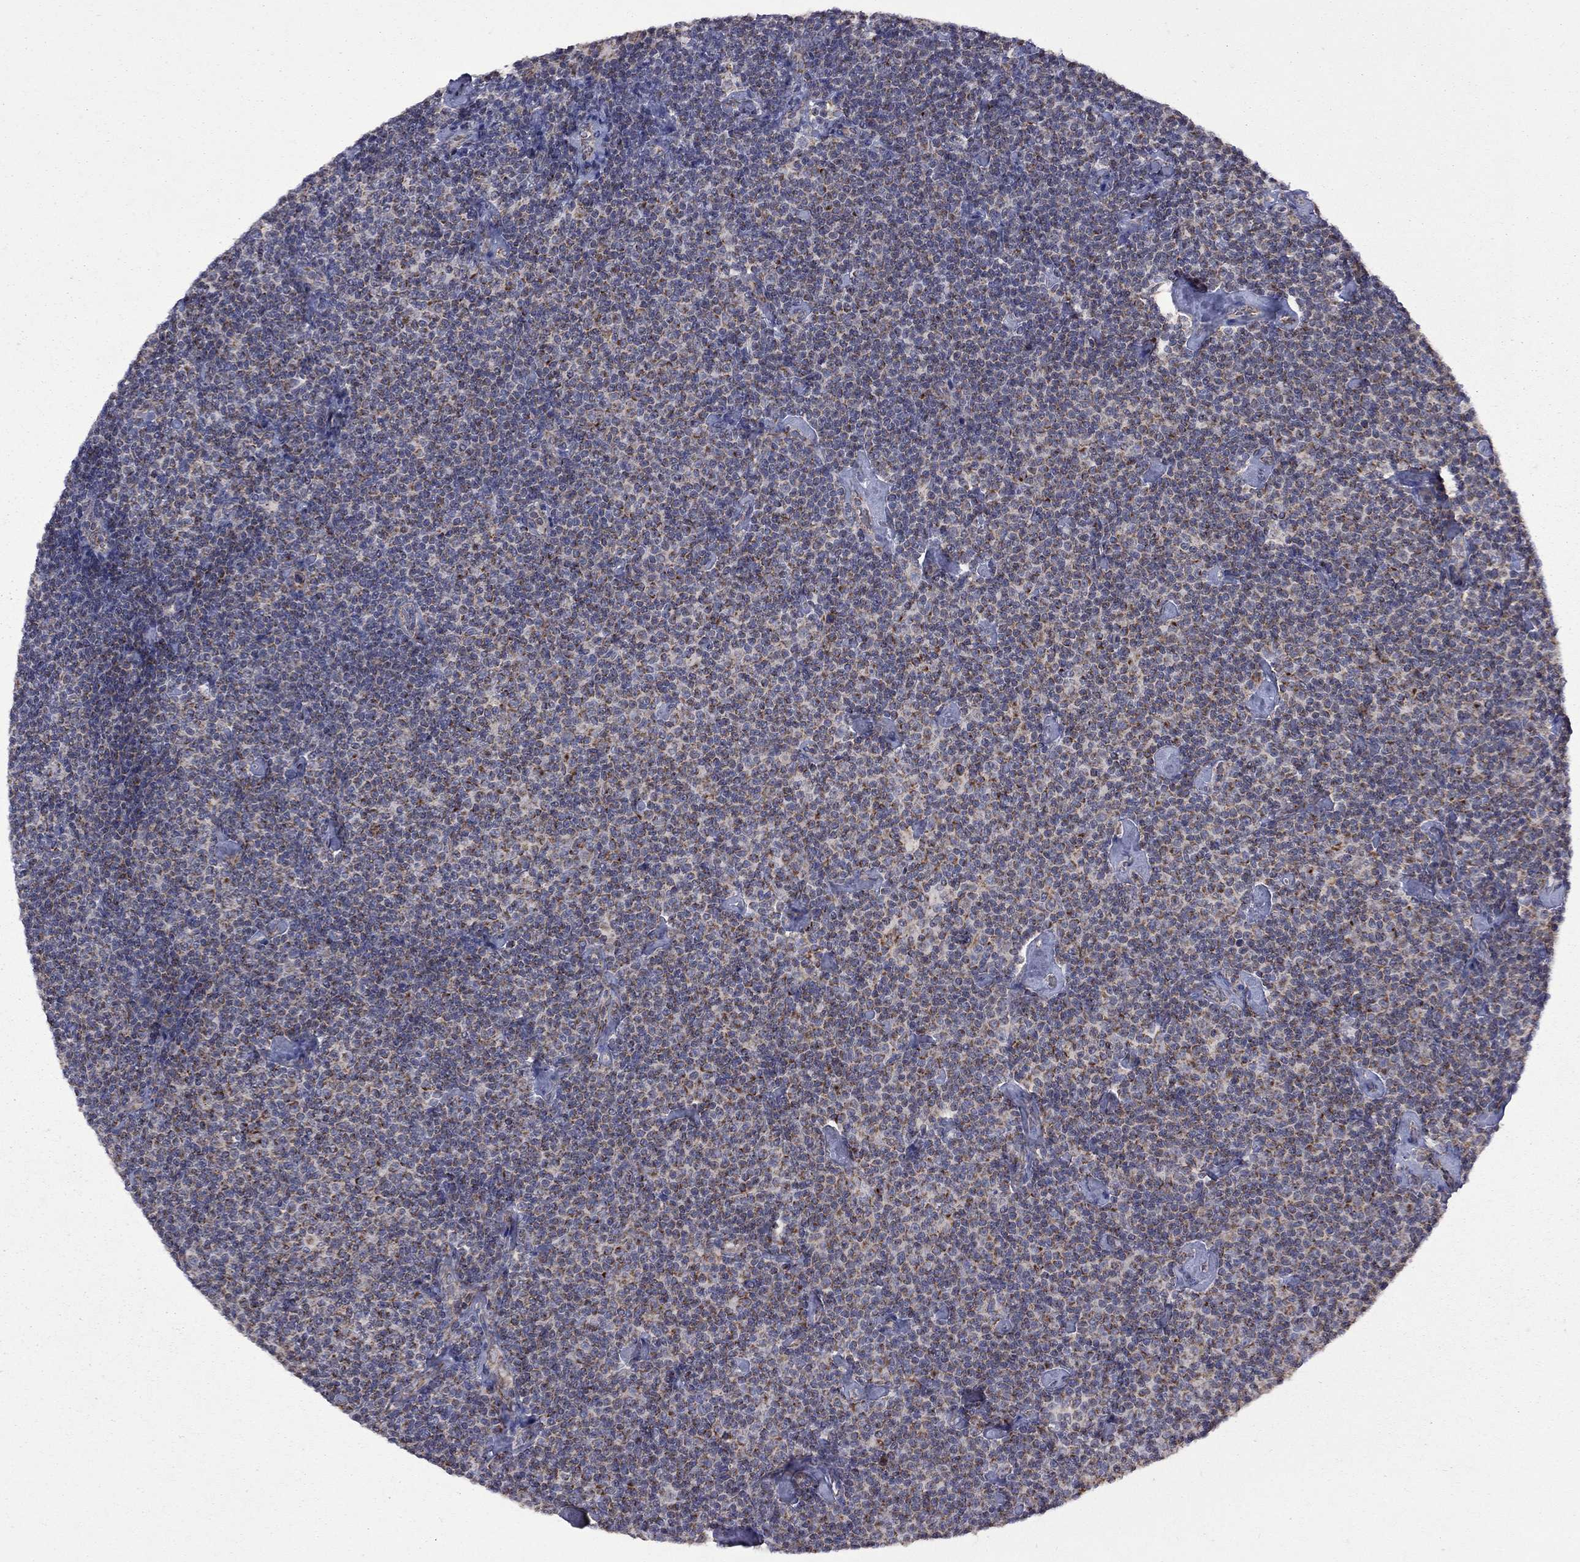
{"staining": {"intensity": "strong", "quantity": "25%-75%", "location": "cytoplasmic/membranous"}, "tissue": "lymphoma", "cell_type": "Tumor cells", "image_type": "cancer", "snomed": [{"axis": "morphology", "description": "Malignant lymphoma, non-Hodgkin's type, Low grade"}, {"axis": "topography", "description": "Lymph node"}], "caption": "Malignant lymphoma, non-Hodgkin's type (low-grade) tissue reveals strong cytoplasmic/membranous expression in about 25%-75% of tumor cells, visualized by immunohistochemistry. (DAB IHC with brightfield microscopy, high magnification).", "gene": "NDUFB1", "patient": {"sex": "male", "age": 81}}